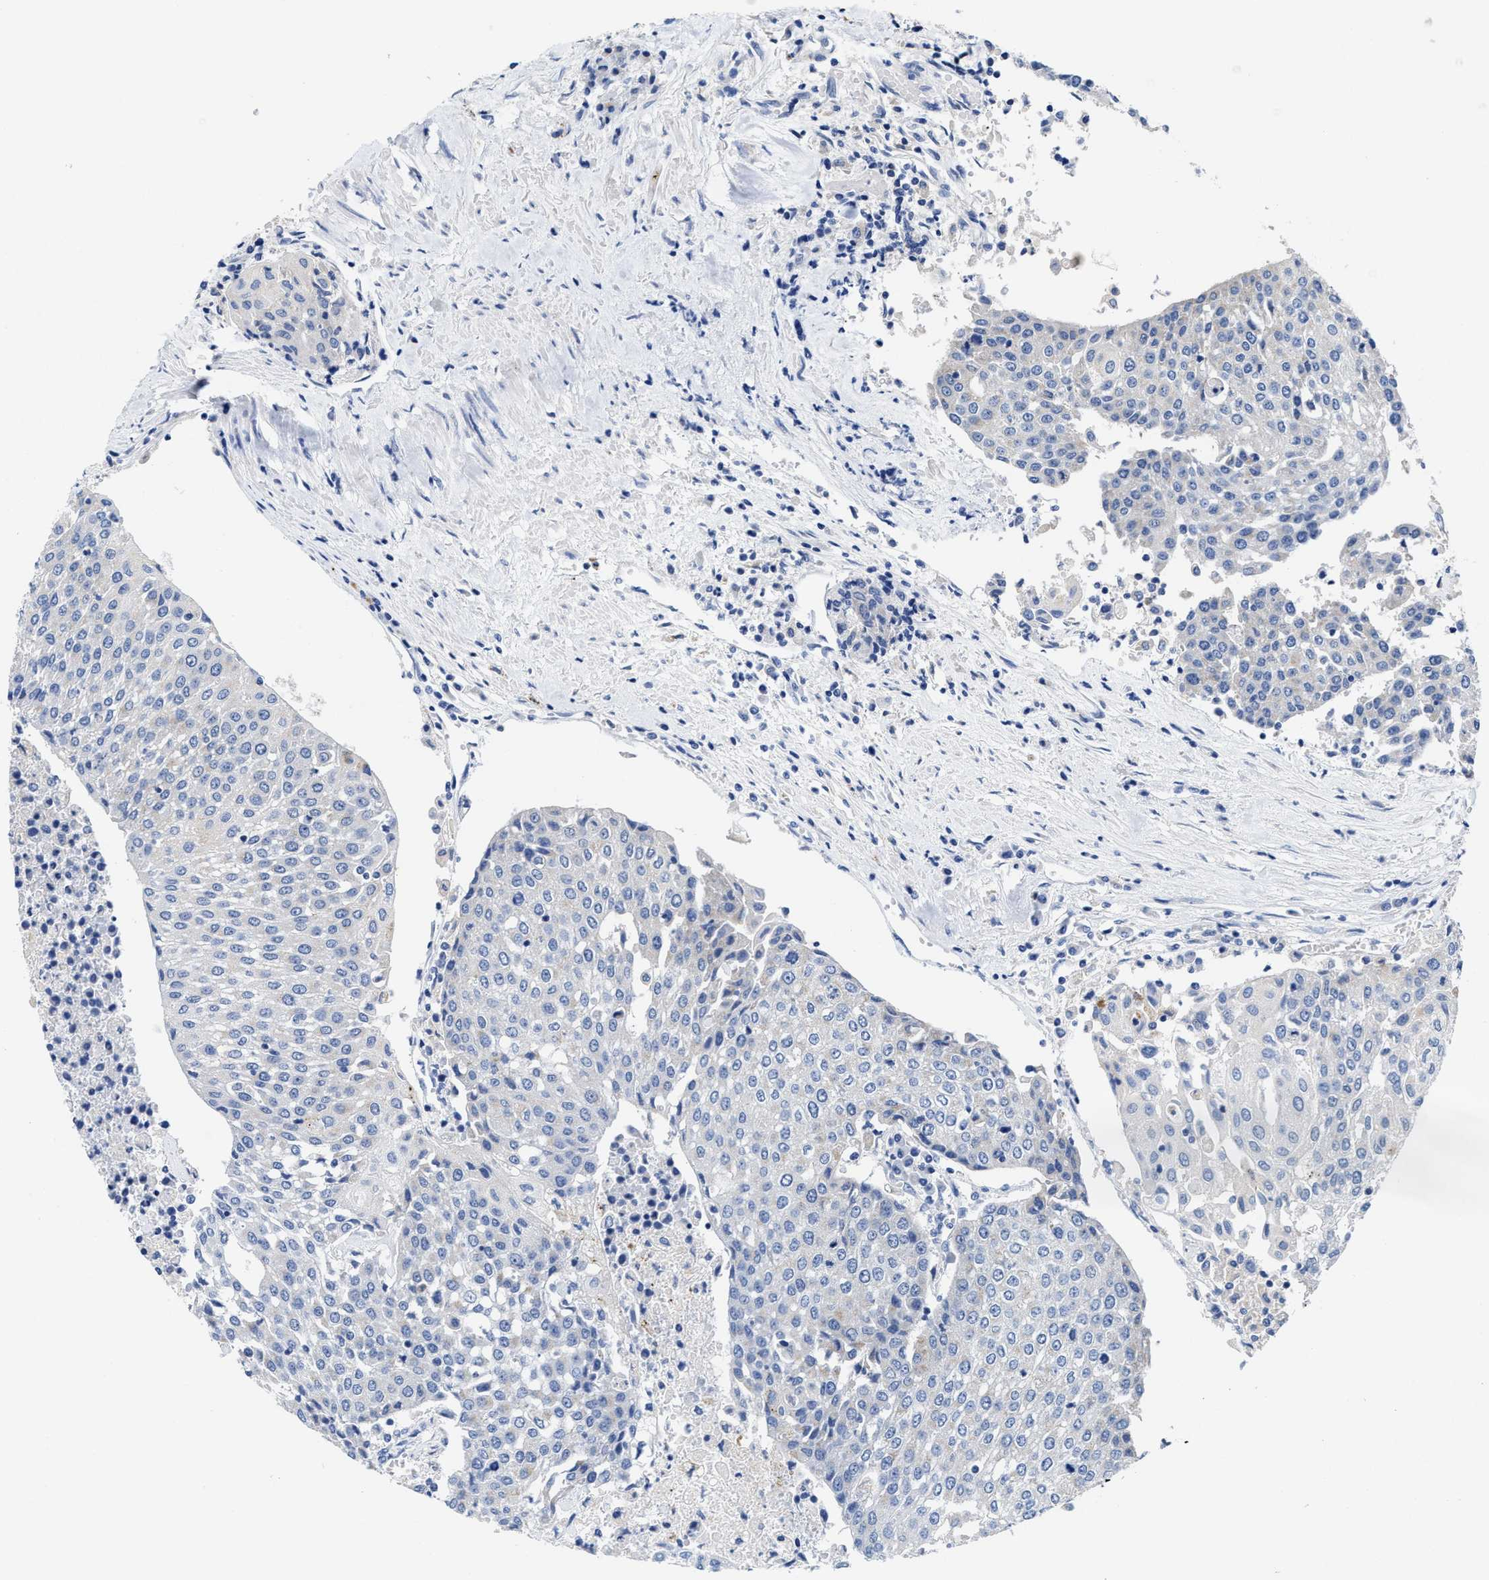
{"staining": {"intensity": "negative", "quantity": "none", "location": "none"}, "tissue": "urothelial cancer", "cell_type": "Tumor cells", "image_type": "cancer", "snomed": [{"axis": "morphology", "description": "Urothelial carcinoma, High grade"}, {"axis": "topography", "description": "Urinary bladder"}], "caption": "Human urothelial carcinoma (high-grade) stained for a protein using IHC displays no staining in tumor cells.", "gene": "TBRG4", "patient": {"sex": "female", "age": 85}}